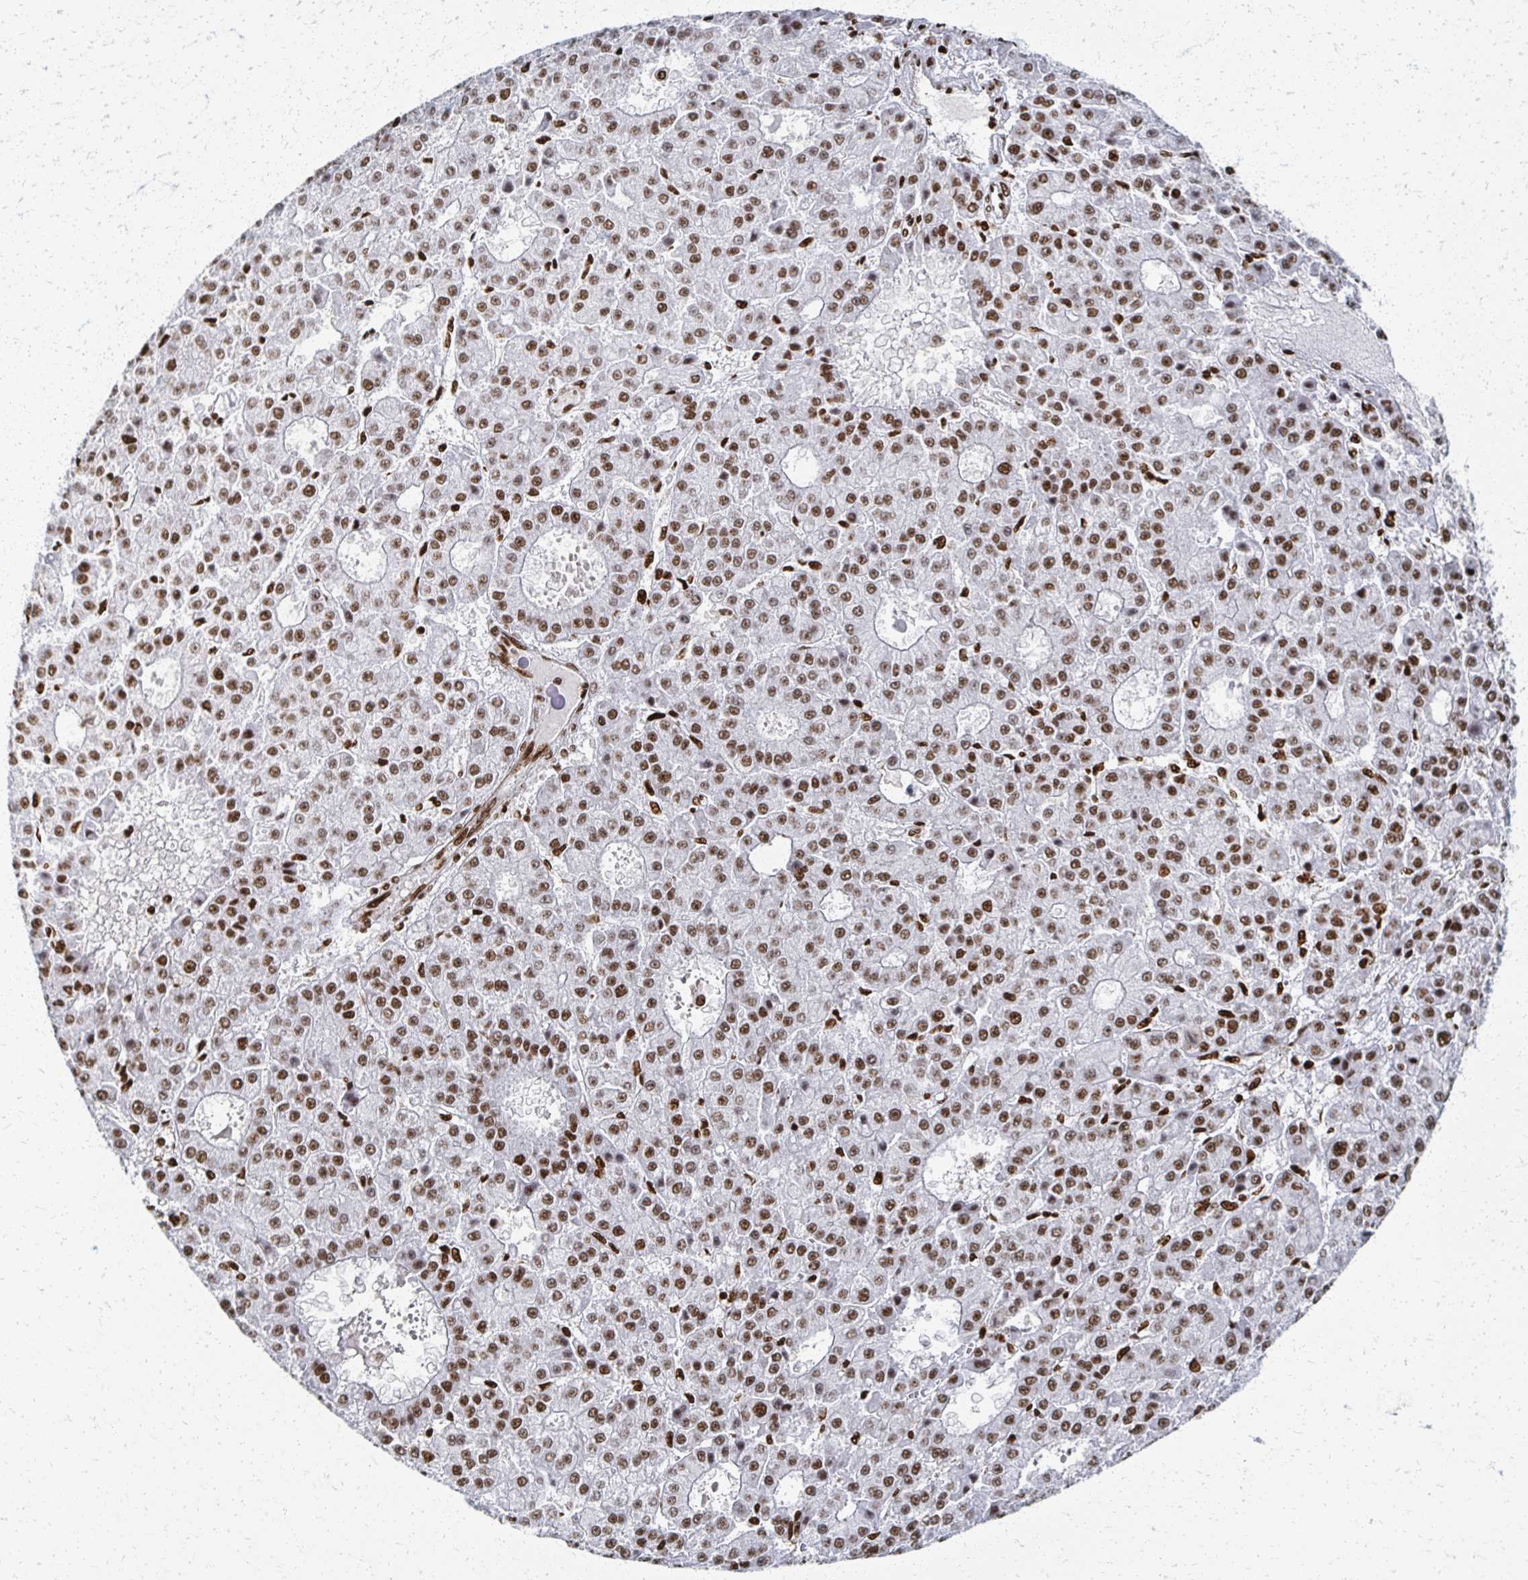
{"staining": {"intensity": "moderate", "quantity": ">75%", "location": "nuclear"}, "tissue": "liver cancer", "cell_type": "Tumor cells", "image_type": "cancer", "snomed": [{"axis": "morphology", "description": "Carcinoma, Hepatocellular, NOS"}, {"axis": "topography", "description": "Liver"}], "caption": "Human liver cancer (hepatocellular carcinoma) stained with a protein marker exhibits moderate staining in tumor cells.", "gene": "RBBP7", "patient": {"sex": "male", "age": 70}}